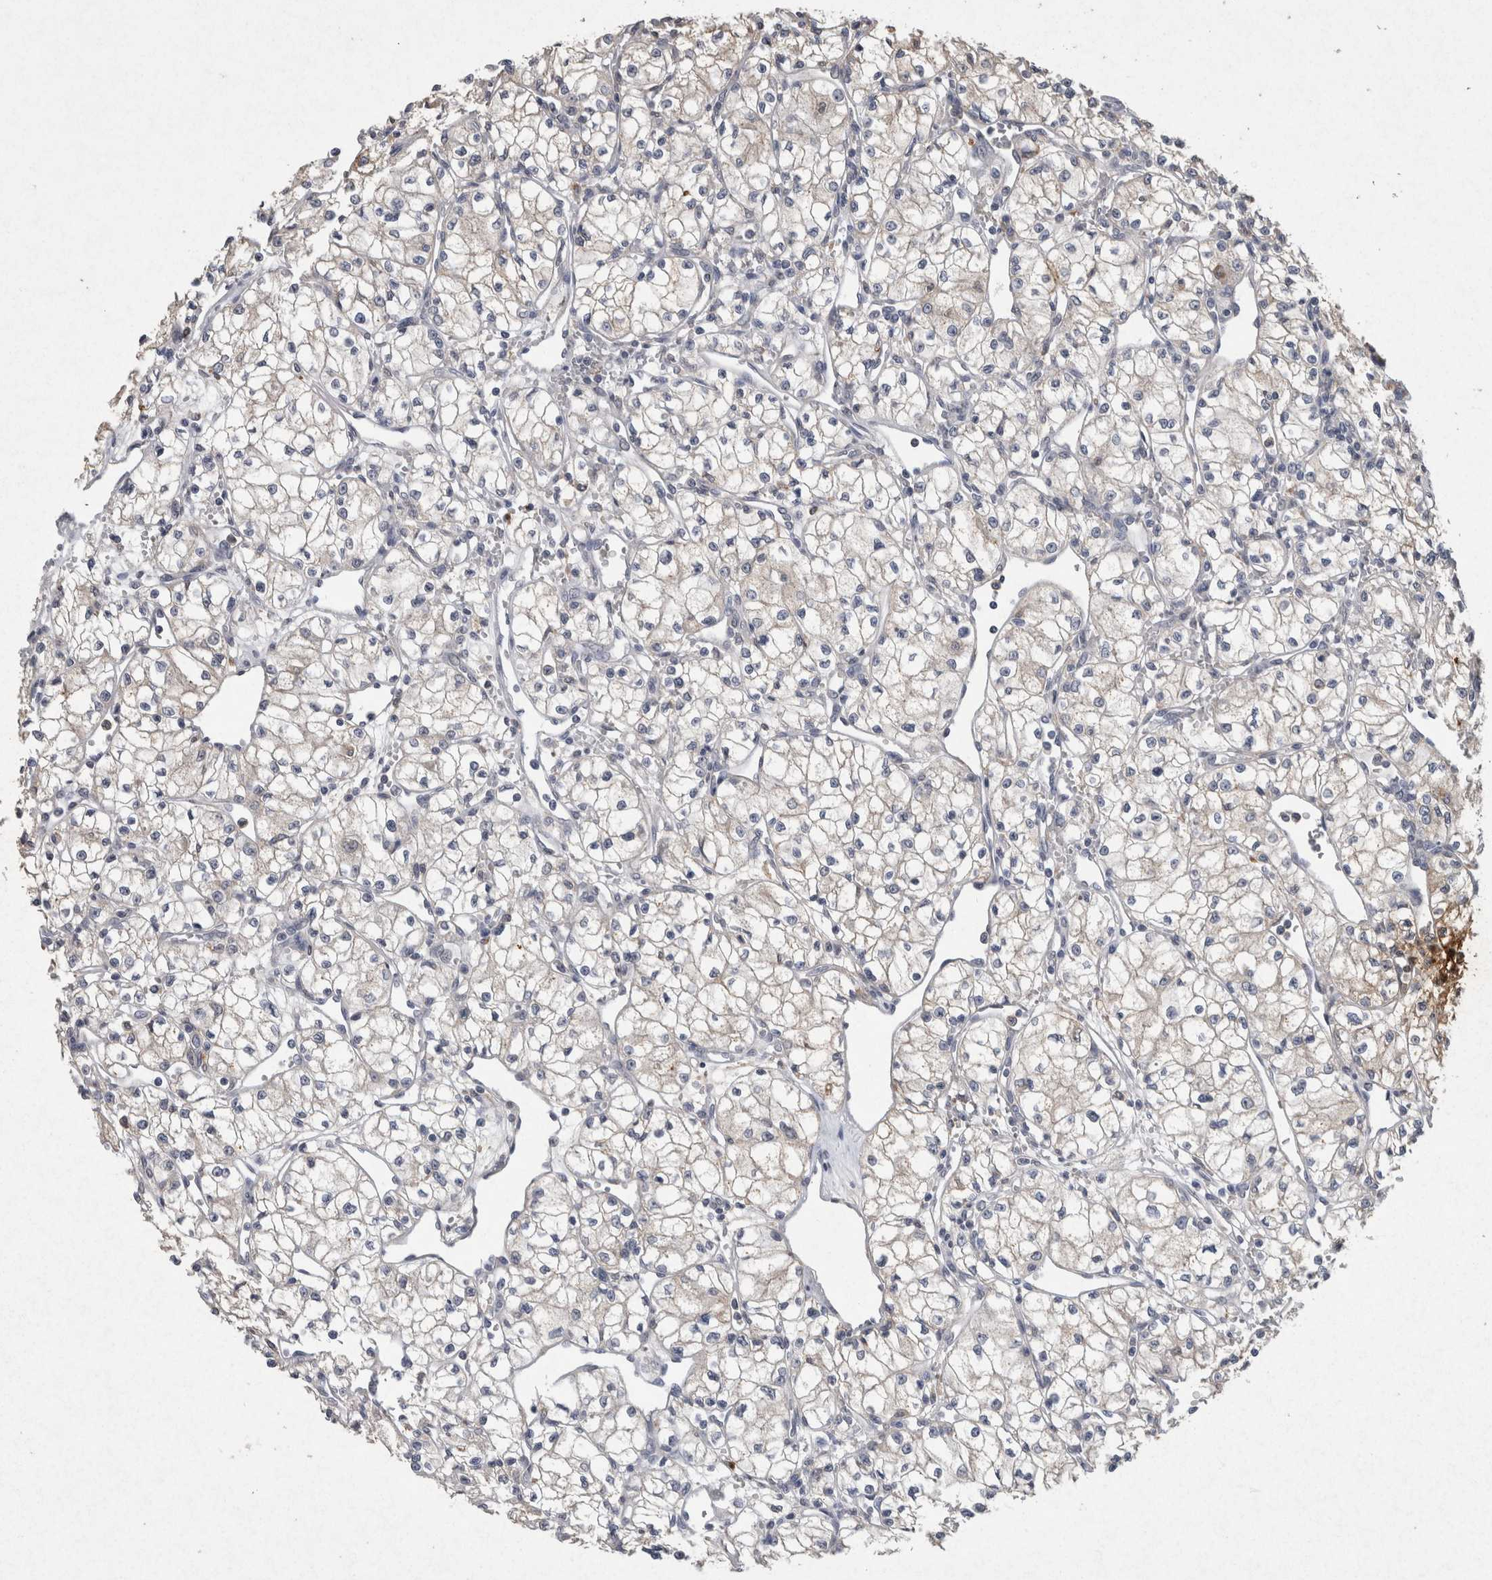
{"staining": {"intensity": "weak", "quantity": "25%-75%", "location": "cytoplasmic/membranous"}, "tissue": "renal cancer", "cell_type": "Tumor cells", "image_type": "cancer", "snomed": [{"axis": "morphology", "description": "Normal tissue, NOS"}, {"axis": "morphology", "description": "Adenocarcinoma, NOS"}, {"axis": "topography", "description": "Kidney"}], "caption": "IHC histopathology image of neoplastic tissue: adenocarcinoma (renal) stained using immunohistochemistry reveals low levels of weak protein expression localized specifically in the cytoplasmic/membranous of tumor cells, appearing as a cytoplasmic/membranous brown color.", "gene": "CNTFR", "patient": {"sex": "male", "age": 59}}